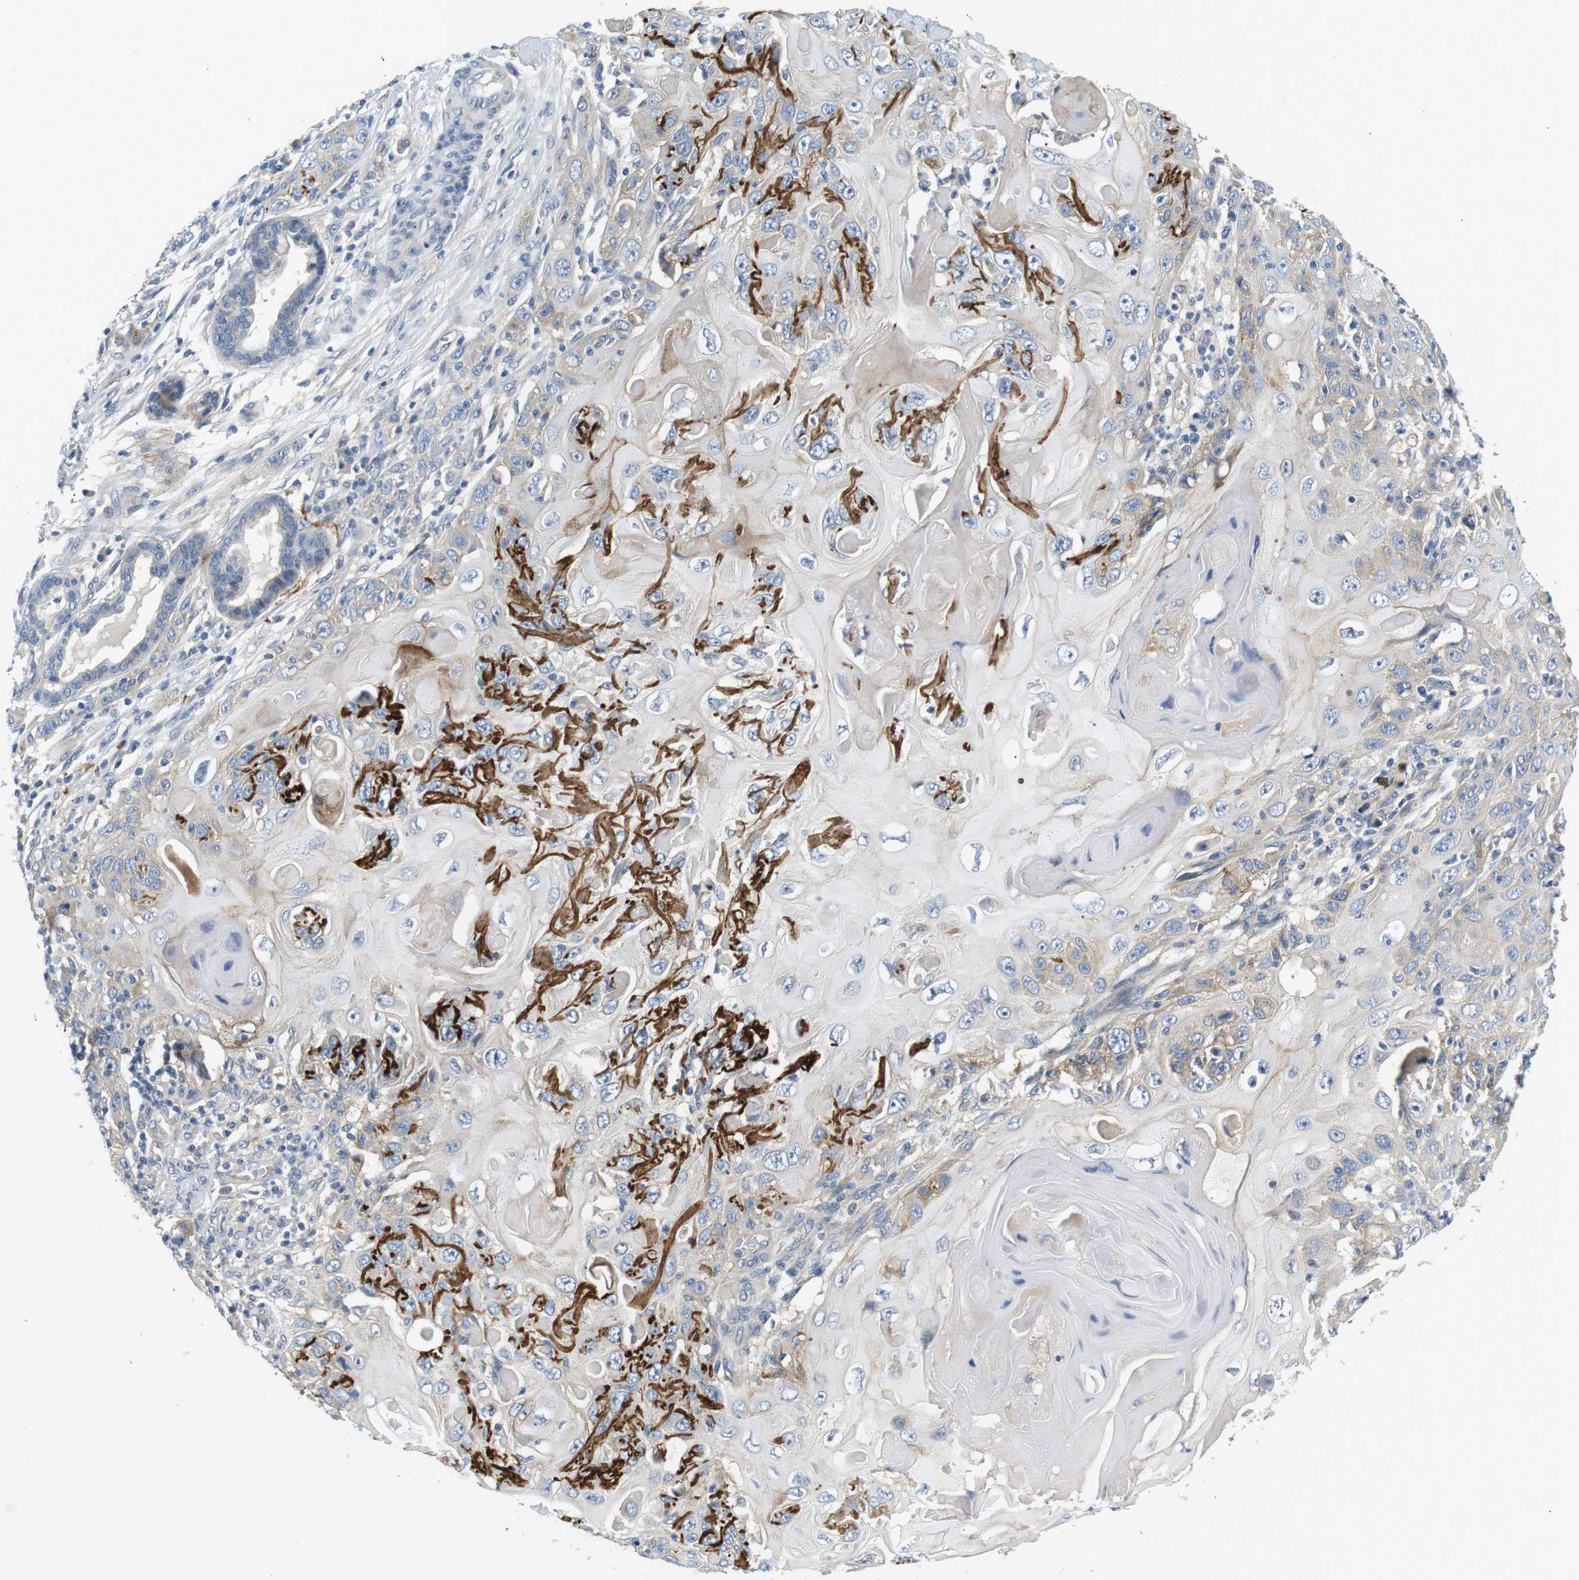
{"staining": {"intensity": "negative", "quantity": "none", "location": "none"}, "tissue": "skin cancer", "cell_type": "Tumor cells", "image_type": "cancer", "snomed": [{"axis": "morphology", "description": "Squamous cell carcinoma, NOS"}, {"axis": "topography", "description": "Skin"}], "caption": "Immunohistochemical staining of human skin squamous cell carcinoma exhibits no significant staining in tumor cells.", "gene": "SLC30A1", "patient": {"sex": "female", "age": 88}}